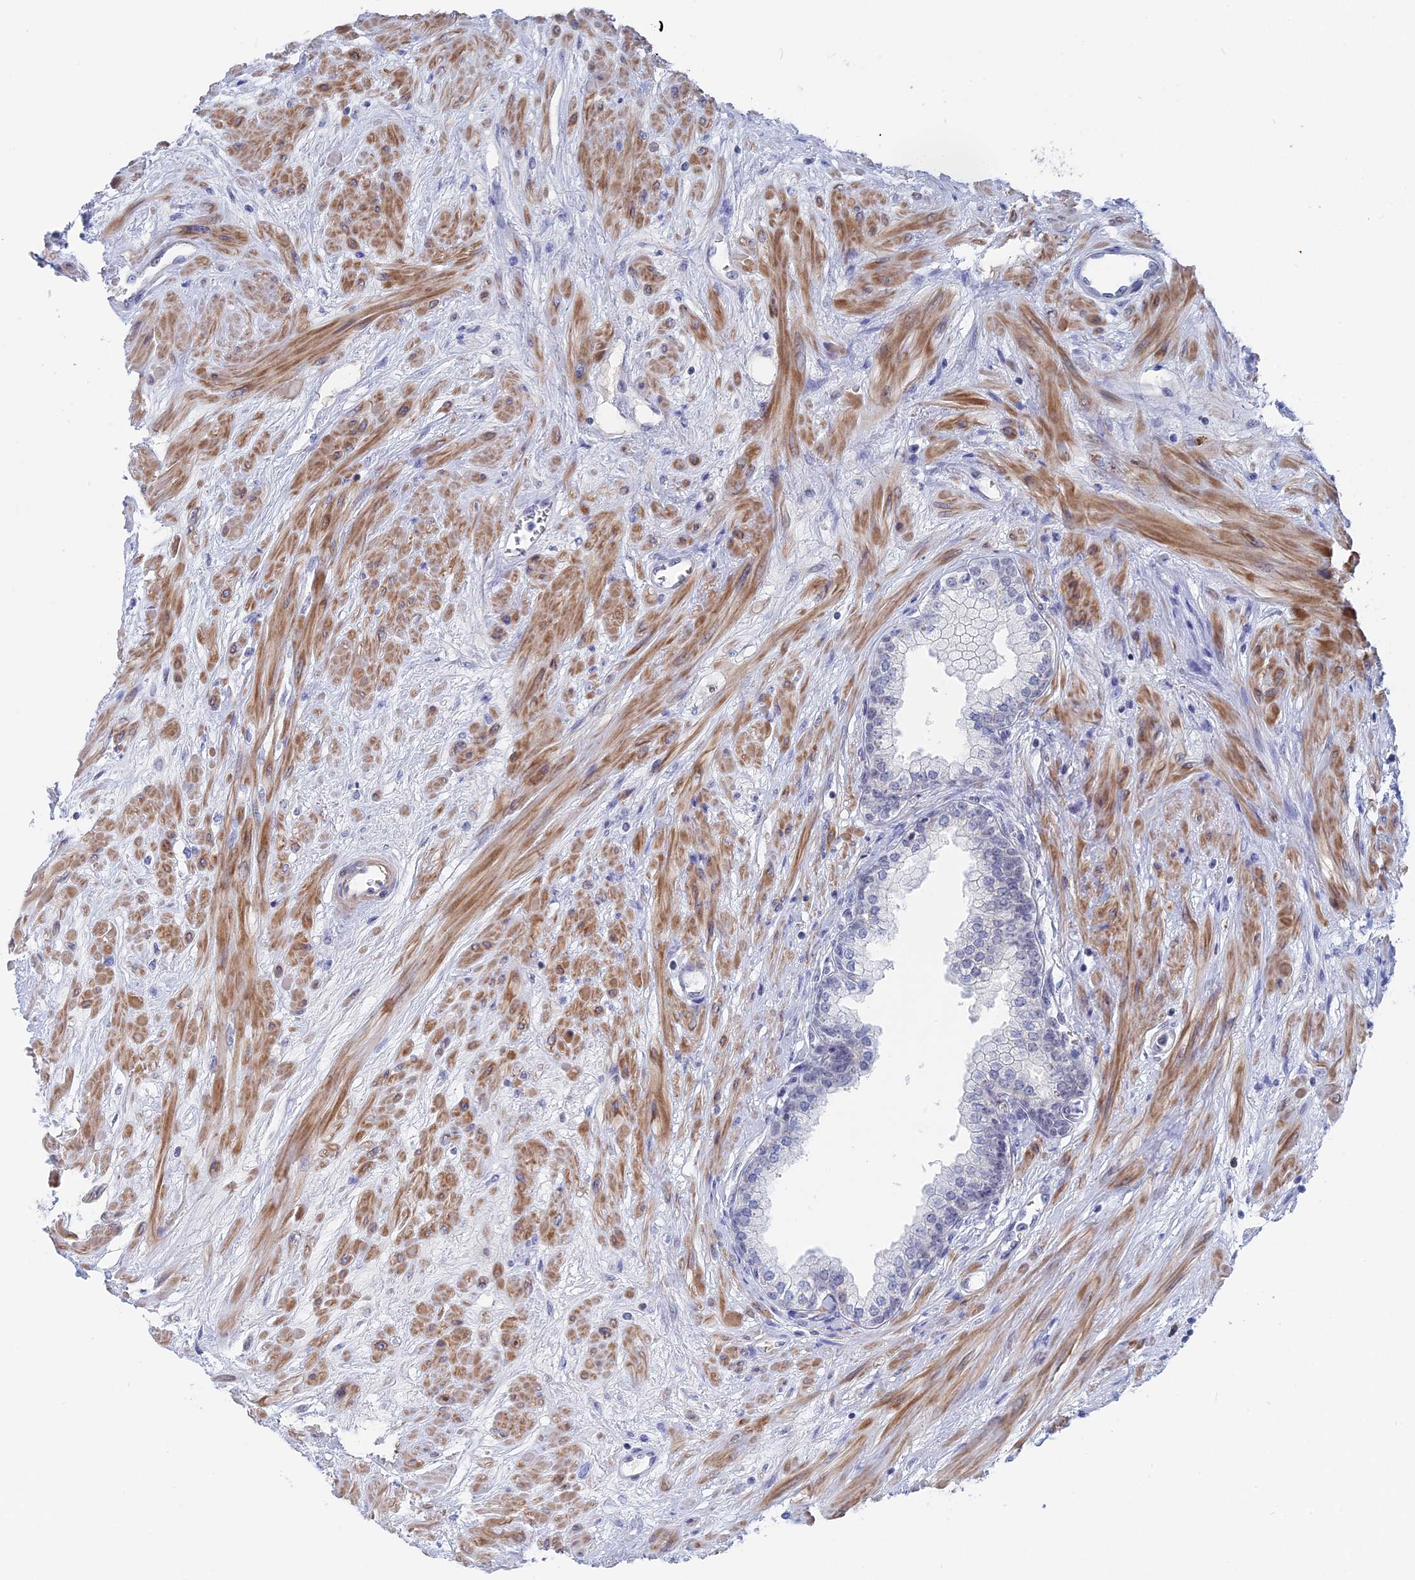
{"staining": {"intensity": "negative", "quantity": "none", "location": "none"}, "tissue": "prostate", "cell_type": "Glandular cells", "image_type": "normal", "snomed": [{"axis": "morphology", "description": "Normal tissue, NOS"}, {"axis": "topography", "description": "Prostate"}], "caption": "High magnification brightfield microscopy of normal prostate stained with DAB (brown) and counterstained with hematoxylin (blue): glandular cells show no significant positivity. Nuclei are stained in blue.", "gene": "BRD2", "patient": {"sex": "male", "age": 60}}